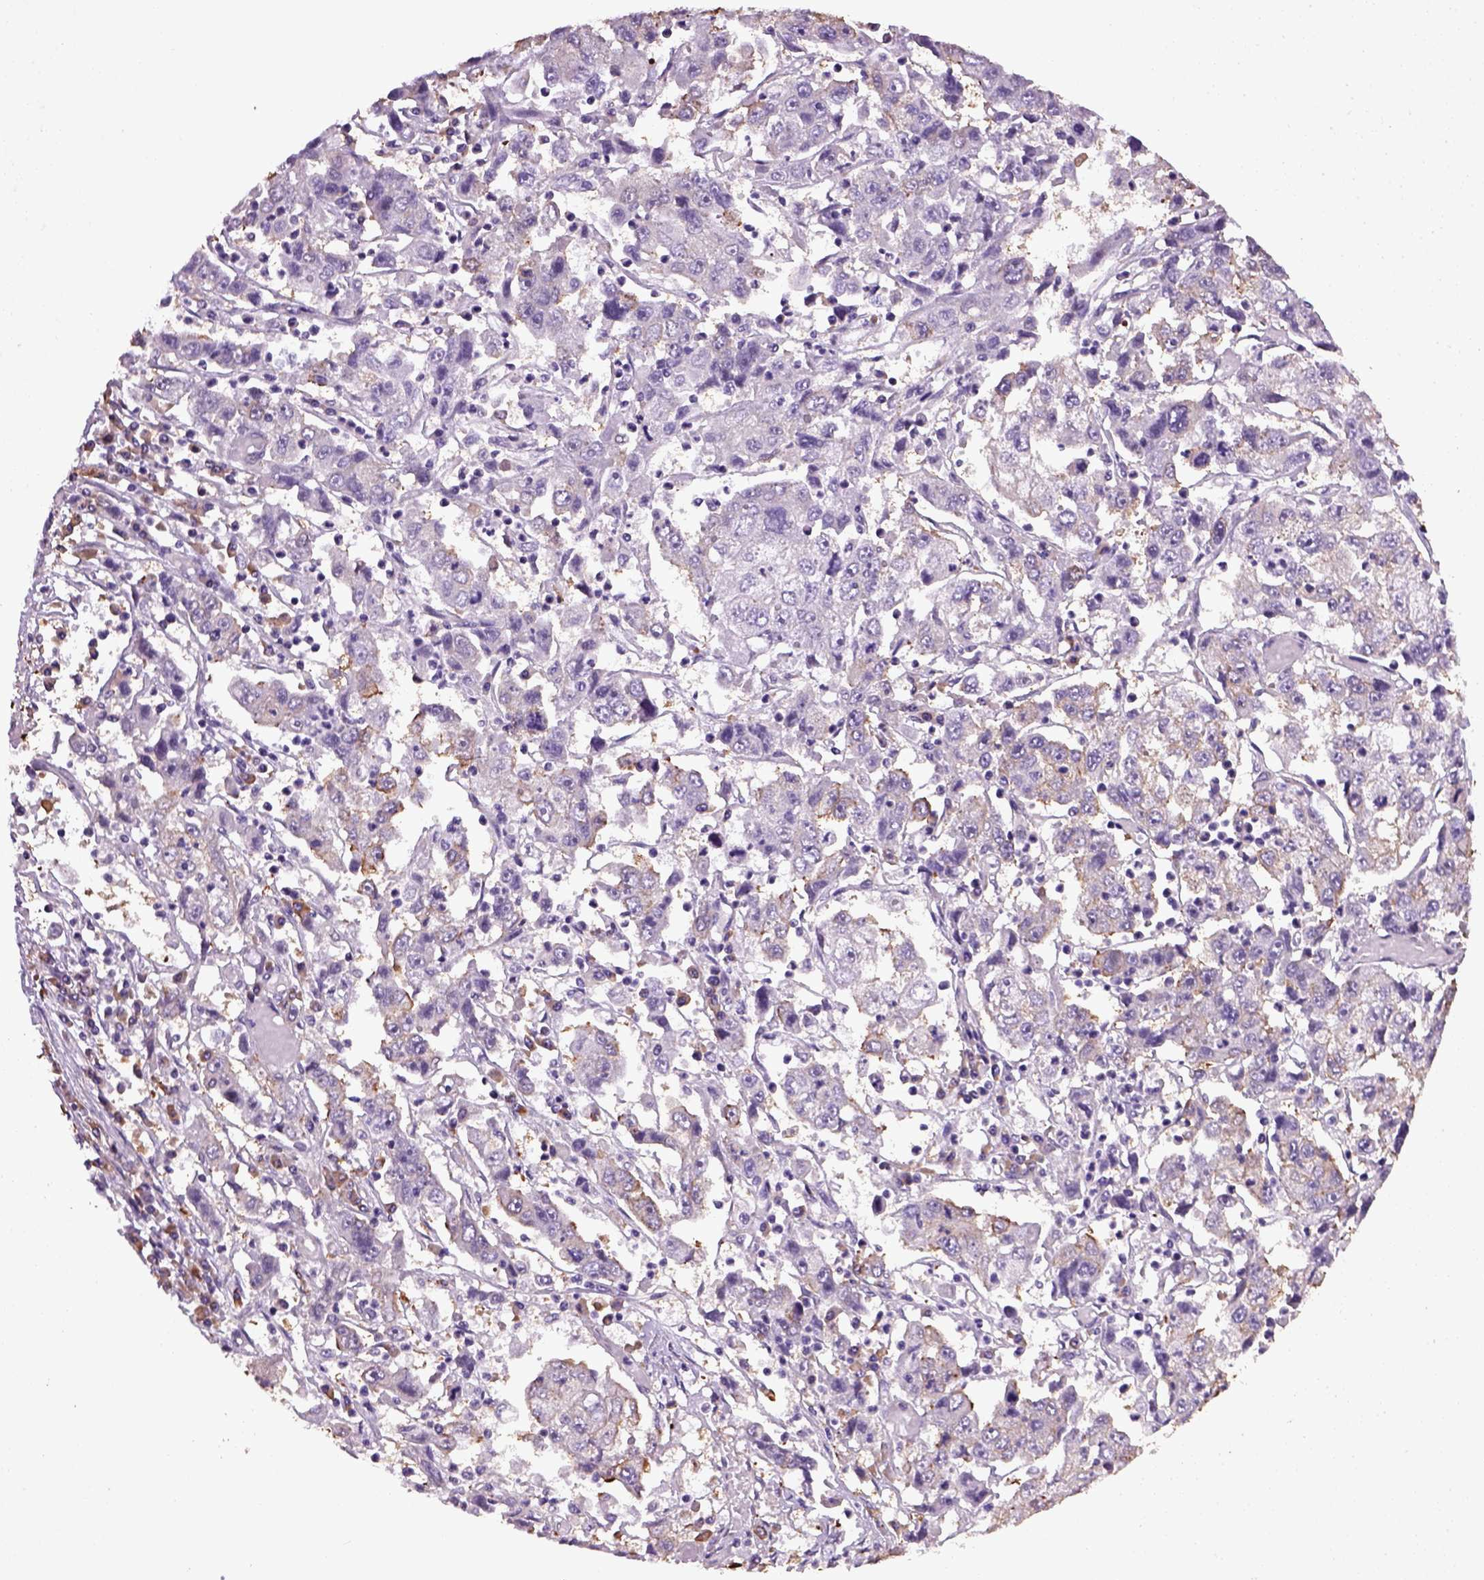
{"staining": {"intensity": "negative", "quantity": "none", "location": "none"}, "tissue": "cervical cancer", "cell_type": "Tumor cells", "image_type": "cancer", "snomed": [{"axis": "morphology", "description": "Squamous cell carcinoma, NOS"}, {"axis": "topography", "description": "Cervix"}], "caption": "High power microscopy image of an immunohistochemistry (IHC) micrograph of cervical cancer (squamous cell carcinoma), revealing no significant staining in tumor cells.", "gene": "TPRG1", "patient": {"sex": "female", "age": 36}}